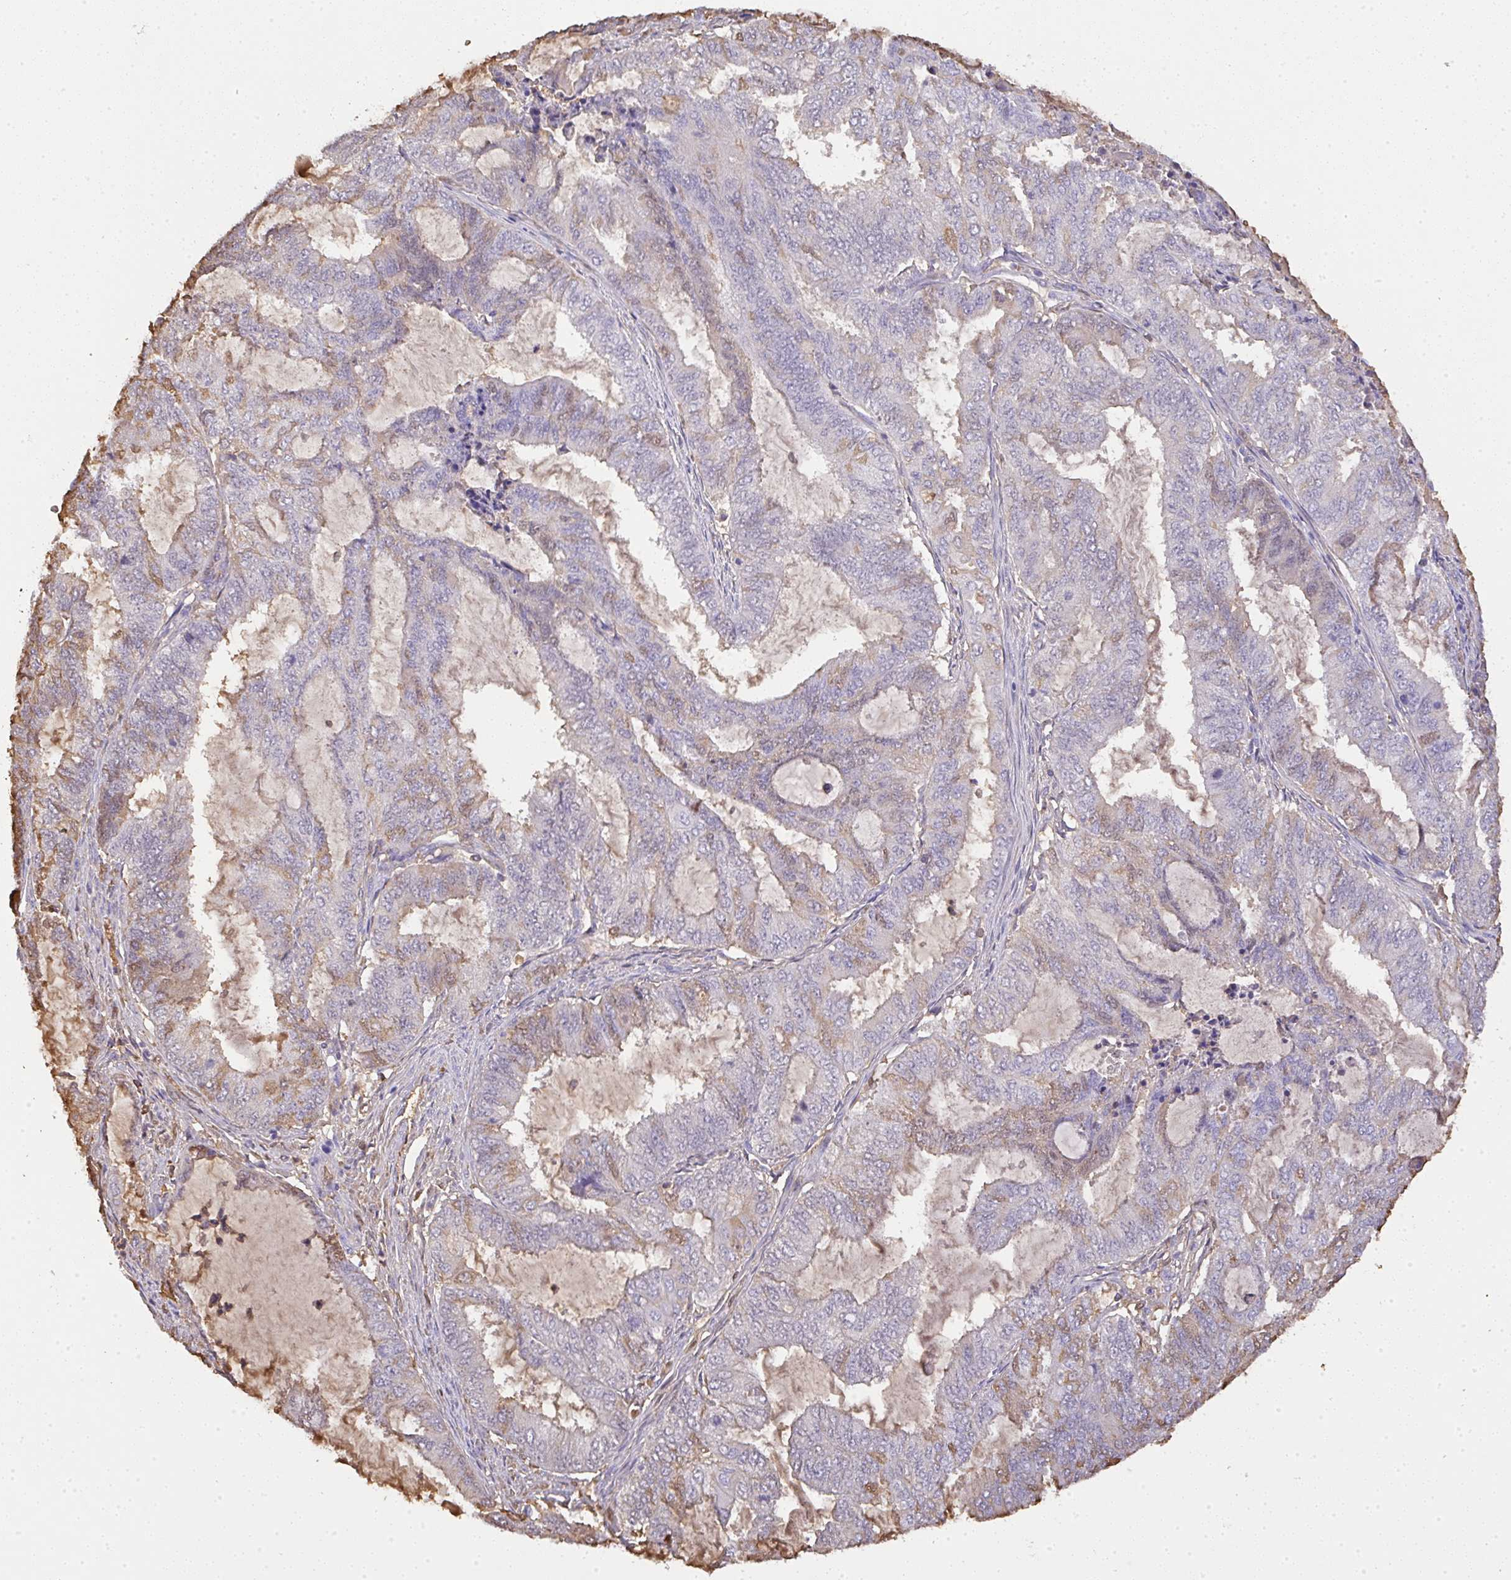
{"staining": {"intensity": "weak", "quantity": "<25%", "location": "cytoplasmic/membranous"}, "tissue": "endometrial cancer", "cell_type": "Tumor cells", "image_type": "cancer", "snomed": [{"axis": "morphology", "description": "Adenocarcinoma, NOS"}, {"axis": "topography", "description": "Endometrium"}], "caption": "Endometrial cancer (adenocarcinoma) was stained to show a protein in brown. There is no significant positivity in tumor cells.", "gene": "SMYD5", "patient": {"sex": "female", "age": 51}}